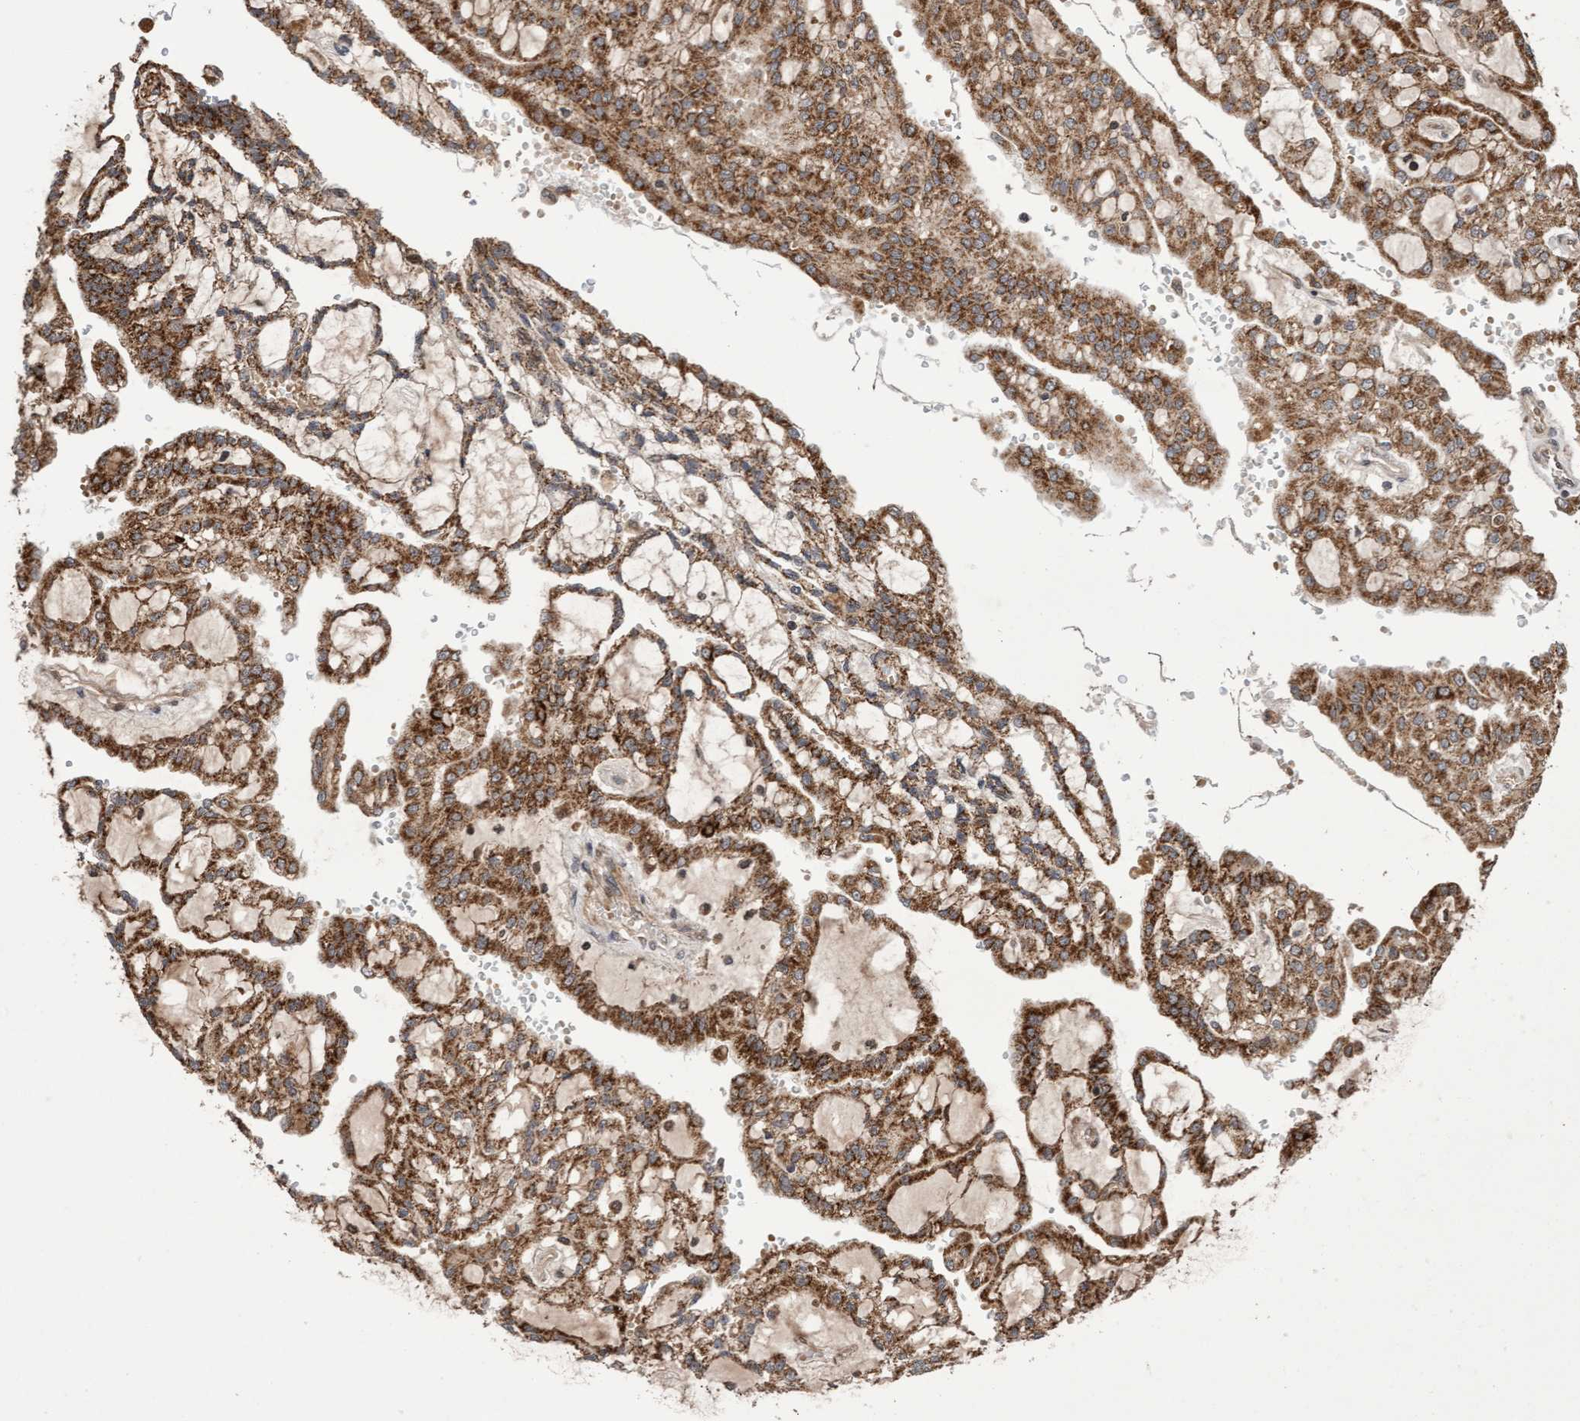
{"staining": {"intensity": "moderate", "quantity": ">75%", "location": "cytoplasmic/membranous"}, "tissue": "renal cancer", "cell_type": "Tumor cells", "image_type": "cancer", "snomed": [{"axis": "morphology", "description": "Adenocarcinoma, NOS"}, {"axis": "topography", "description": "Kidney"}], "caption": "Moderate cytoplasmic/membranous protein staining is seen in approximately >75% of tumor cells in renal adenocarcinoma. (DAB IHC, brown staining for protein, blue staining for nuclei).", "gene": "PECR", "patient": {"sex": "male", "age": 63}}